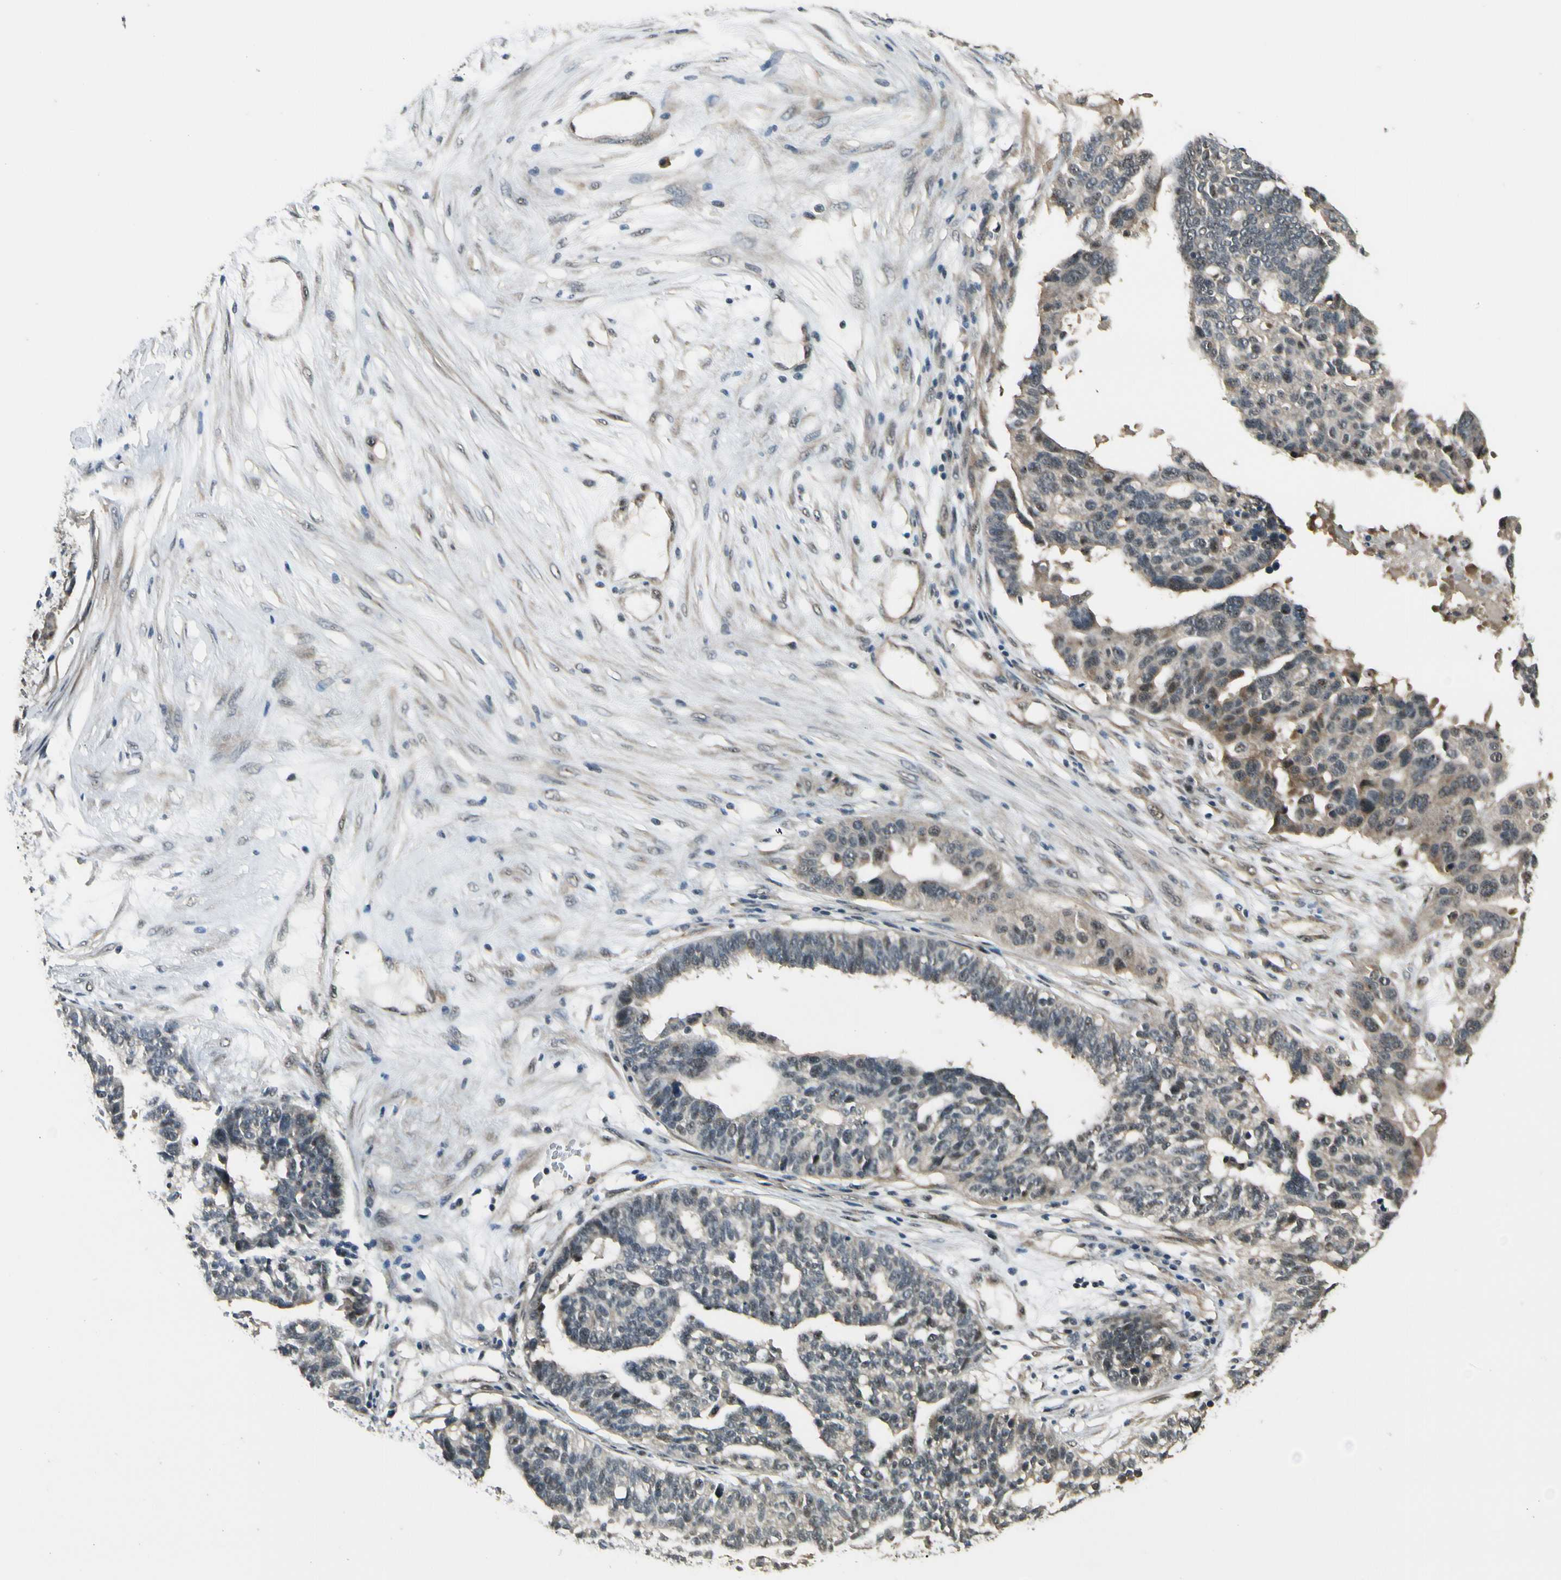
{"staining": {"intensity": "weak", "quantity": ">75%", "location": "cytoplasmic/membranous,nuclear"}, "tissue": "ovarian cancer", "cell_type": "Tumor cells", "image_type": "cancer", "snomed": [{"axis": "morphology", "description": "Cystadenocarcinoma, serous, NOS"}, {"axis": "topography", "description": "Ovary"}], "caption": "A micrograph showing weak cytoplasmic/membranous and nuclear positivity in about >75% of tumor cells in ovarian serous cystadenocarcinoma, as visualized by brown immunohistochemical staining.", "gene": "MCPH1", "patient": {"sex": "female", "age": 59}}